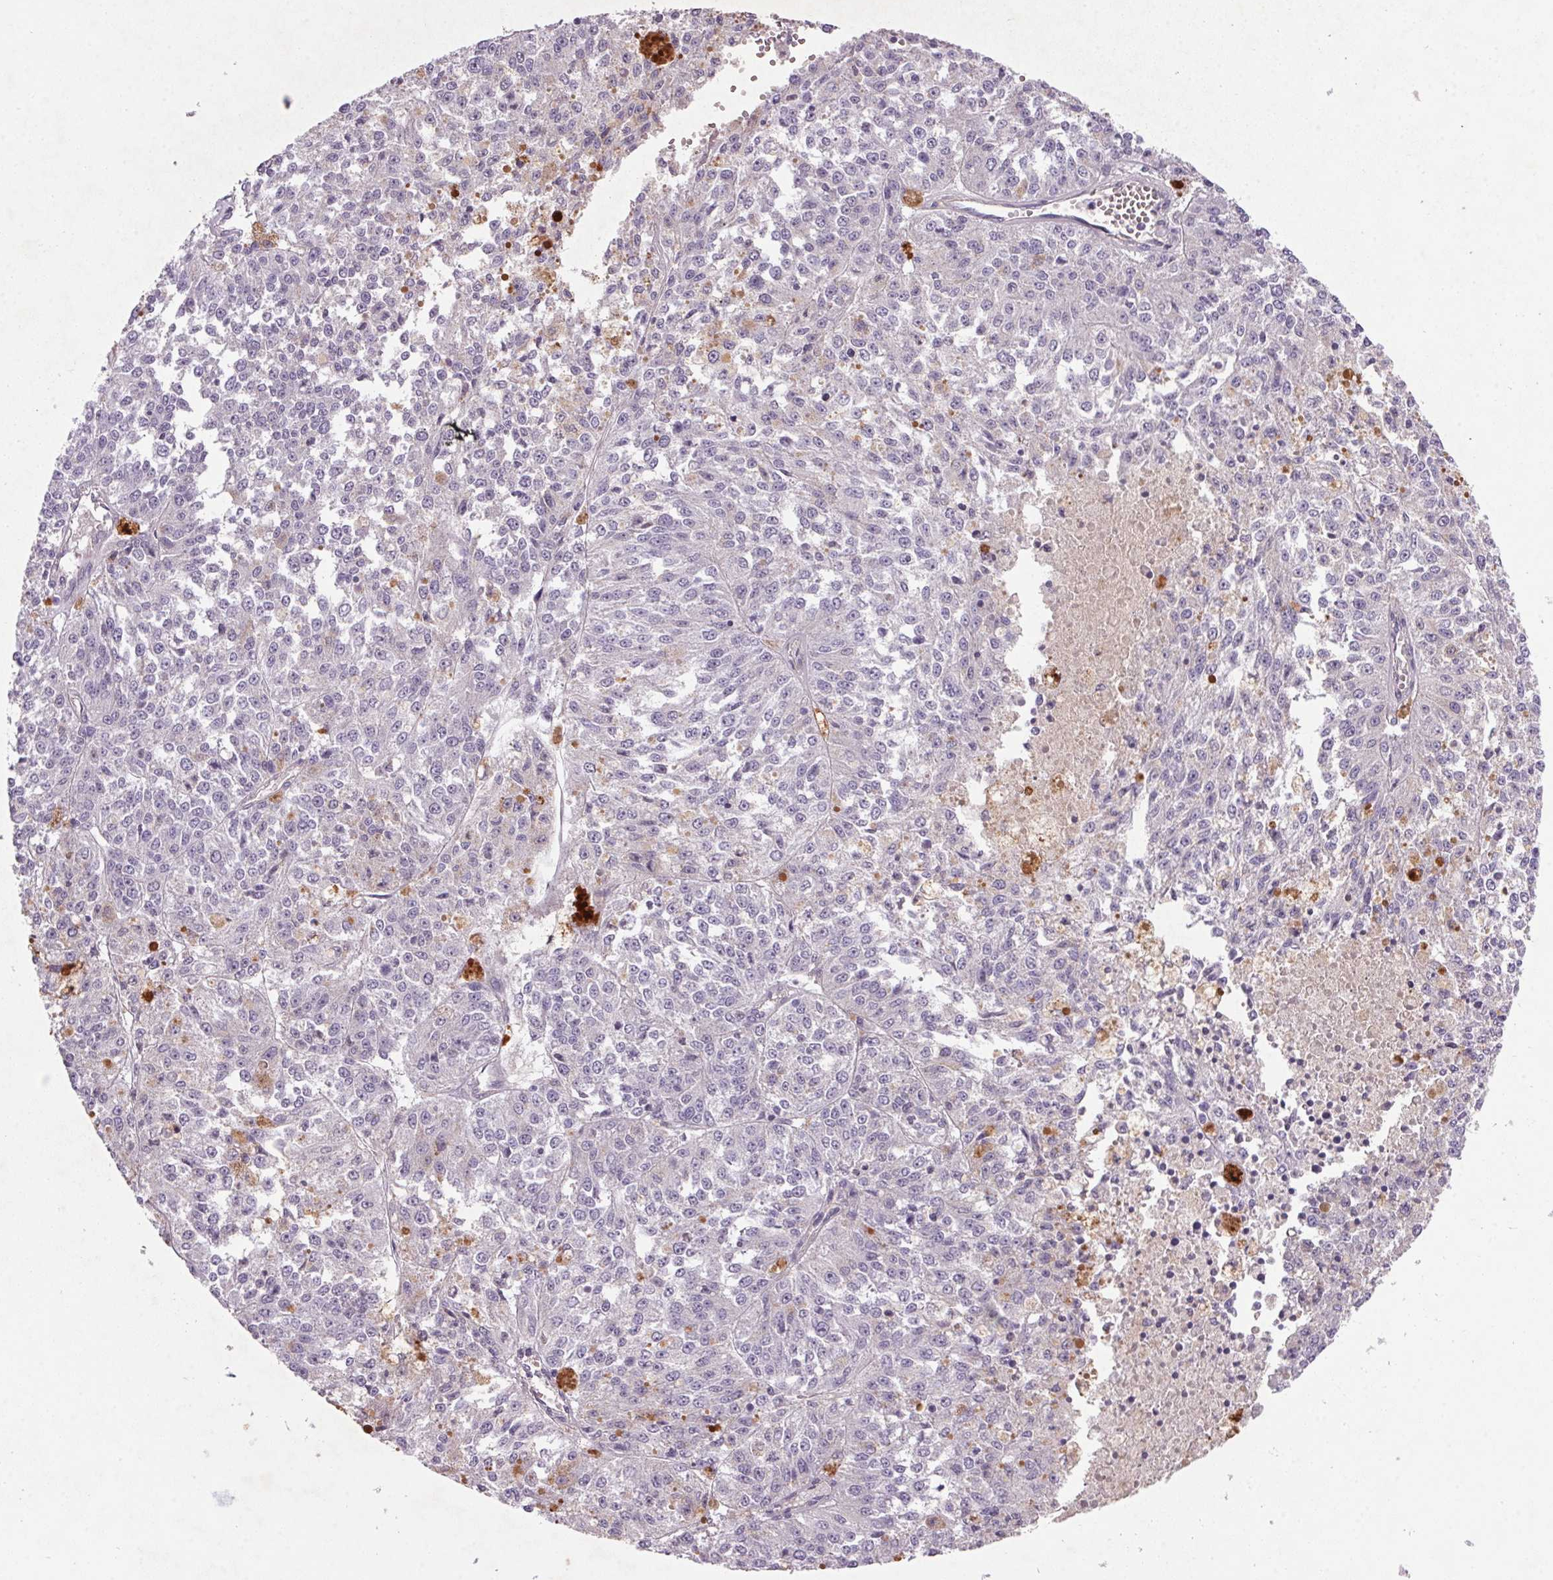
{"staining": {"intensity": "negative", "quantity": "none", "location": "none"}, "tissue": "melanoma", "cell_type": "Tumor cells", "image_type": "cancer", "snomed": [{"axis": "morphology", "description": "Malignant melanoma, Metastatic site"}, {"axis": "topography", "description": "Lymph node"}], "caption": "This is a image of immunohistochemistry staining of melanoma, which shows no expression in tumor cells.", "gene": "APOC4", "patient": {"sex": "female", "age": 64}}